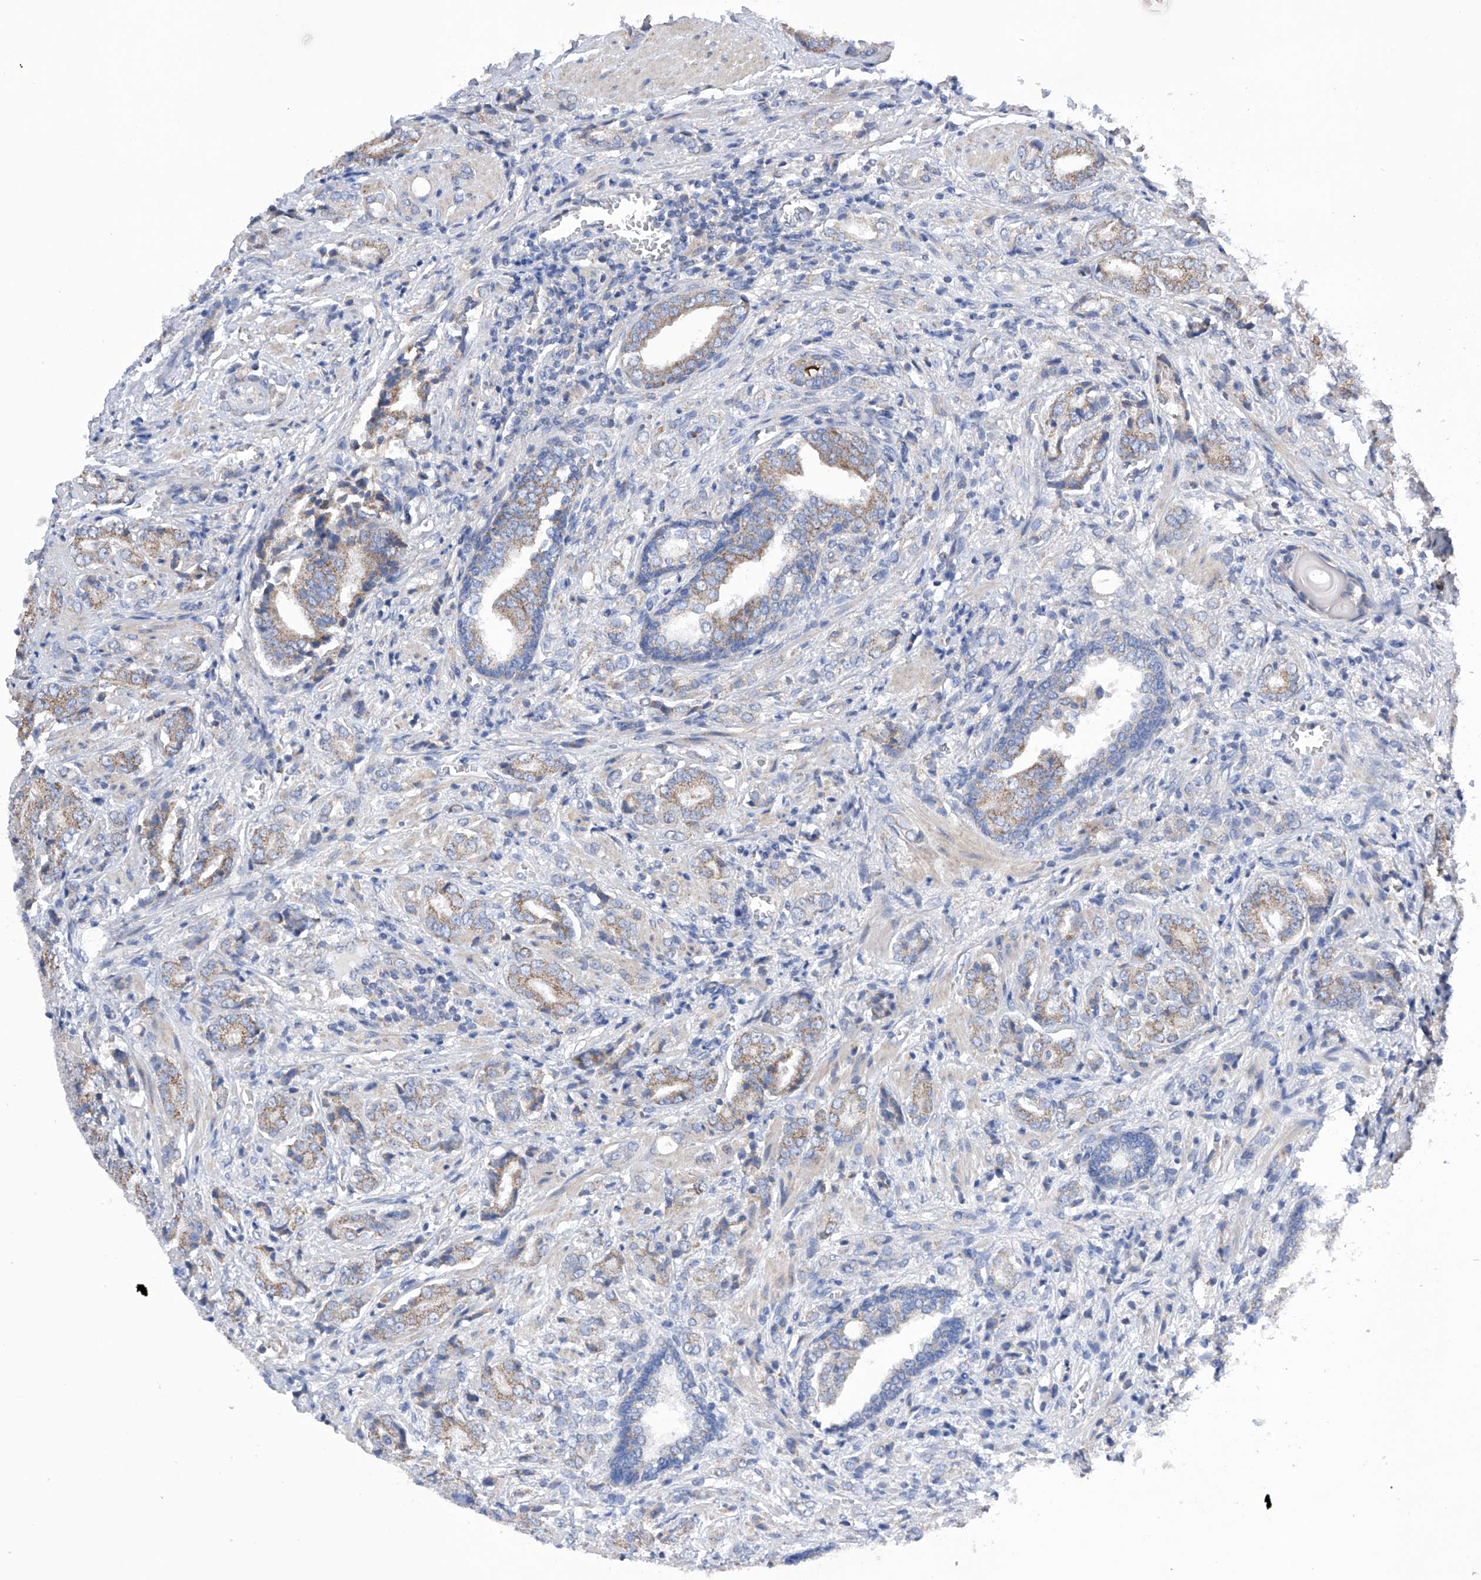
{"staining": {"intensity": "weak", "quantity": ">75%", "location": "cytoplasmic/membranous"}, "tissue": "prostate cancer", "cell_type": "Tumor cells", "image_type": "cancer", "snomed": [{"axis": "morphology", "description": "Adenocarcinoma, High grade"}, {"axis": "topography", "description": "Prostate"}], "caption": "The histopathology image displays a brown stain indicating the presence of a protein in the cytoplasmic/membranous of tumor cells in prostate cancer (high-grade adenocarcinoma).", "gene": "EFCAB2", "patient": {"sex": "male", "age": 57}}